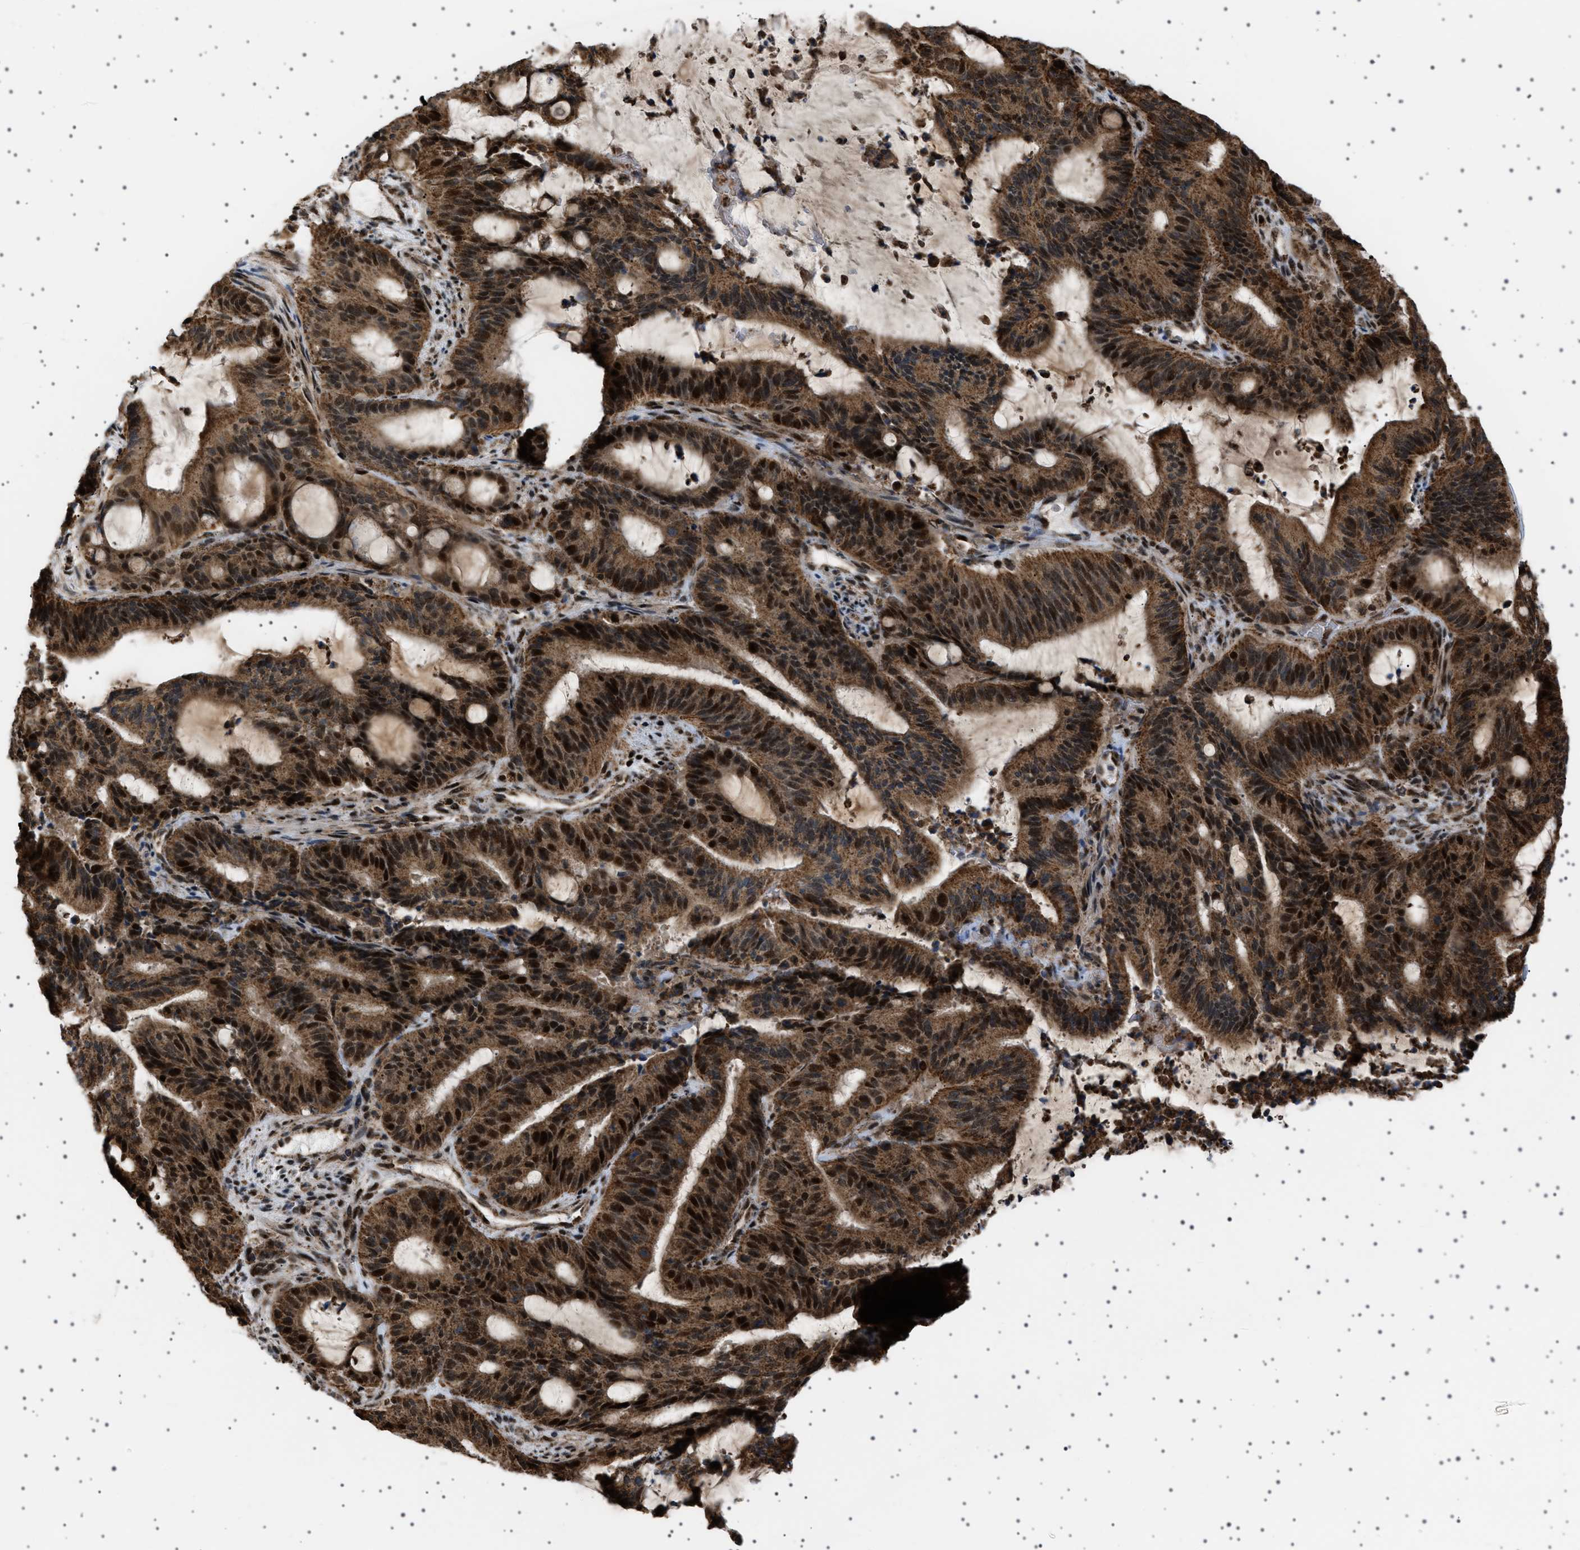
{"staining": {"intensity": "strong", "quantity": ">75%", "location": "cytoplasmic/membranous,nuclear"}, "tissue": "liver cancer", "cell_type": "Tumor cells", "image_type": "cancer", "snomed": [{"axis": "morphology", "description": "Normal tissue, NOS"}, {"axis": "morphology", "description": "Cholangiocarcinoma"}, {"axis": "topography", "description": "Liver"}, {"axis": "topography", "description": "Peripheral nerve tissue"}], "caption": "A brown stain shows strong cytoplasmic/membranous and nuclear expression of a protein in human liver cholangiocarcinoma tumor cells.", "gene": "MELK", "patient": {"sex": "female", "age": 73}}